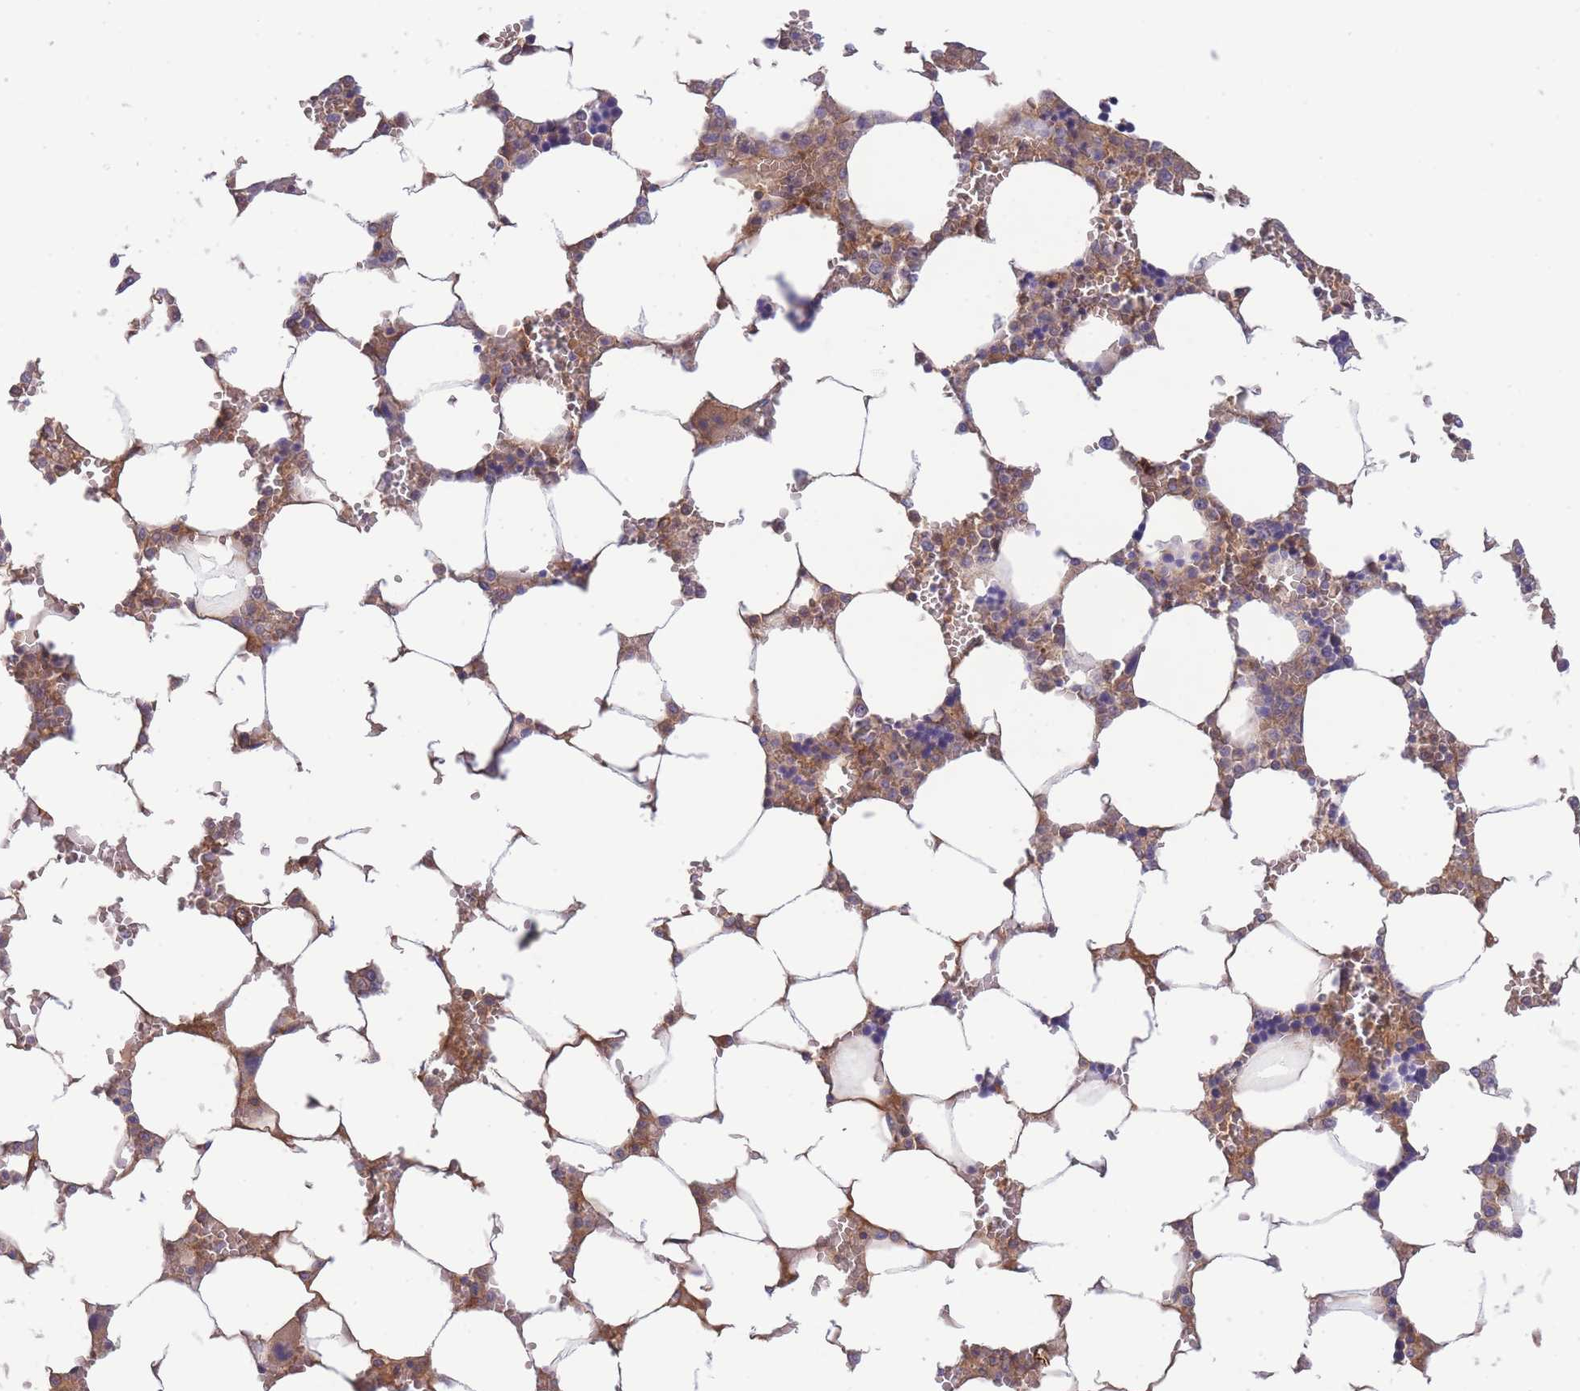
{"staining": {"intensity": "negative", "quantity": "none", "location": "none"}, "tissue": "bone marrow", "cell_type": "Hematopoietic cells", "image_type": "normal", "snomed": [{"axis": "morphology", "description": "Normal tissue, NOS"}, {"axis": "topography", "description": "Bone marrow"}], "caption": "Hematopoietic cells show no significant staining in benign bone marrow. Nuclei are stained in blue.", "gene": "NDUFAF5", "patient": {"sex": "male", "age": 64}}